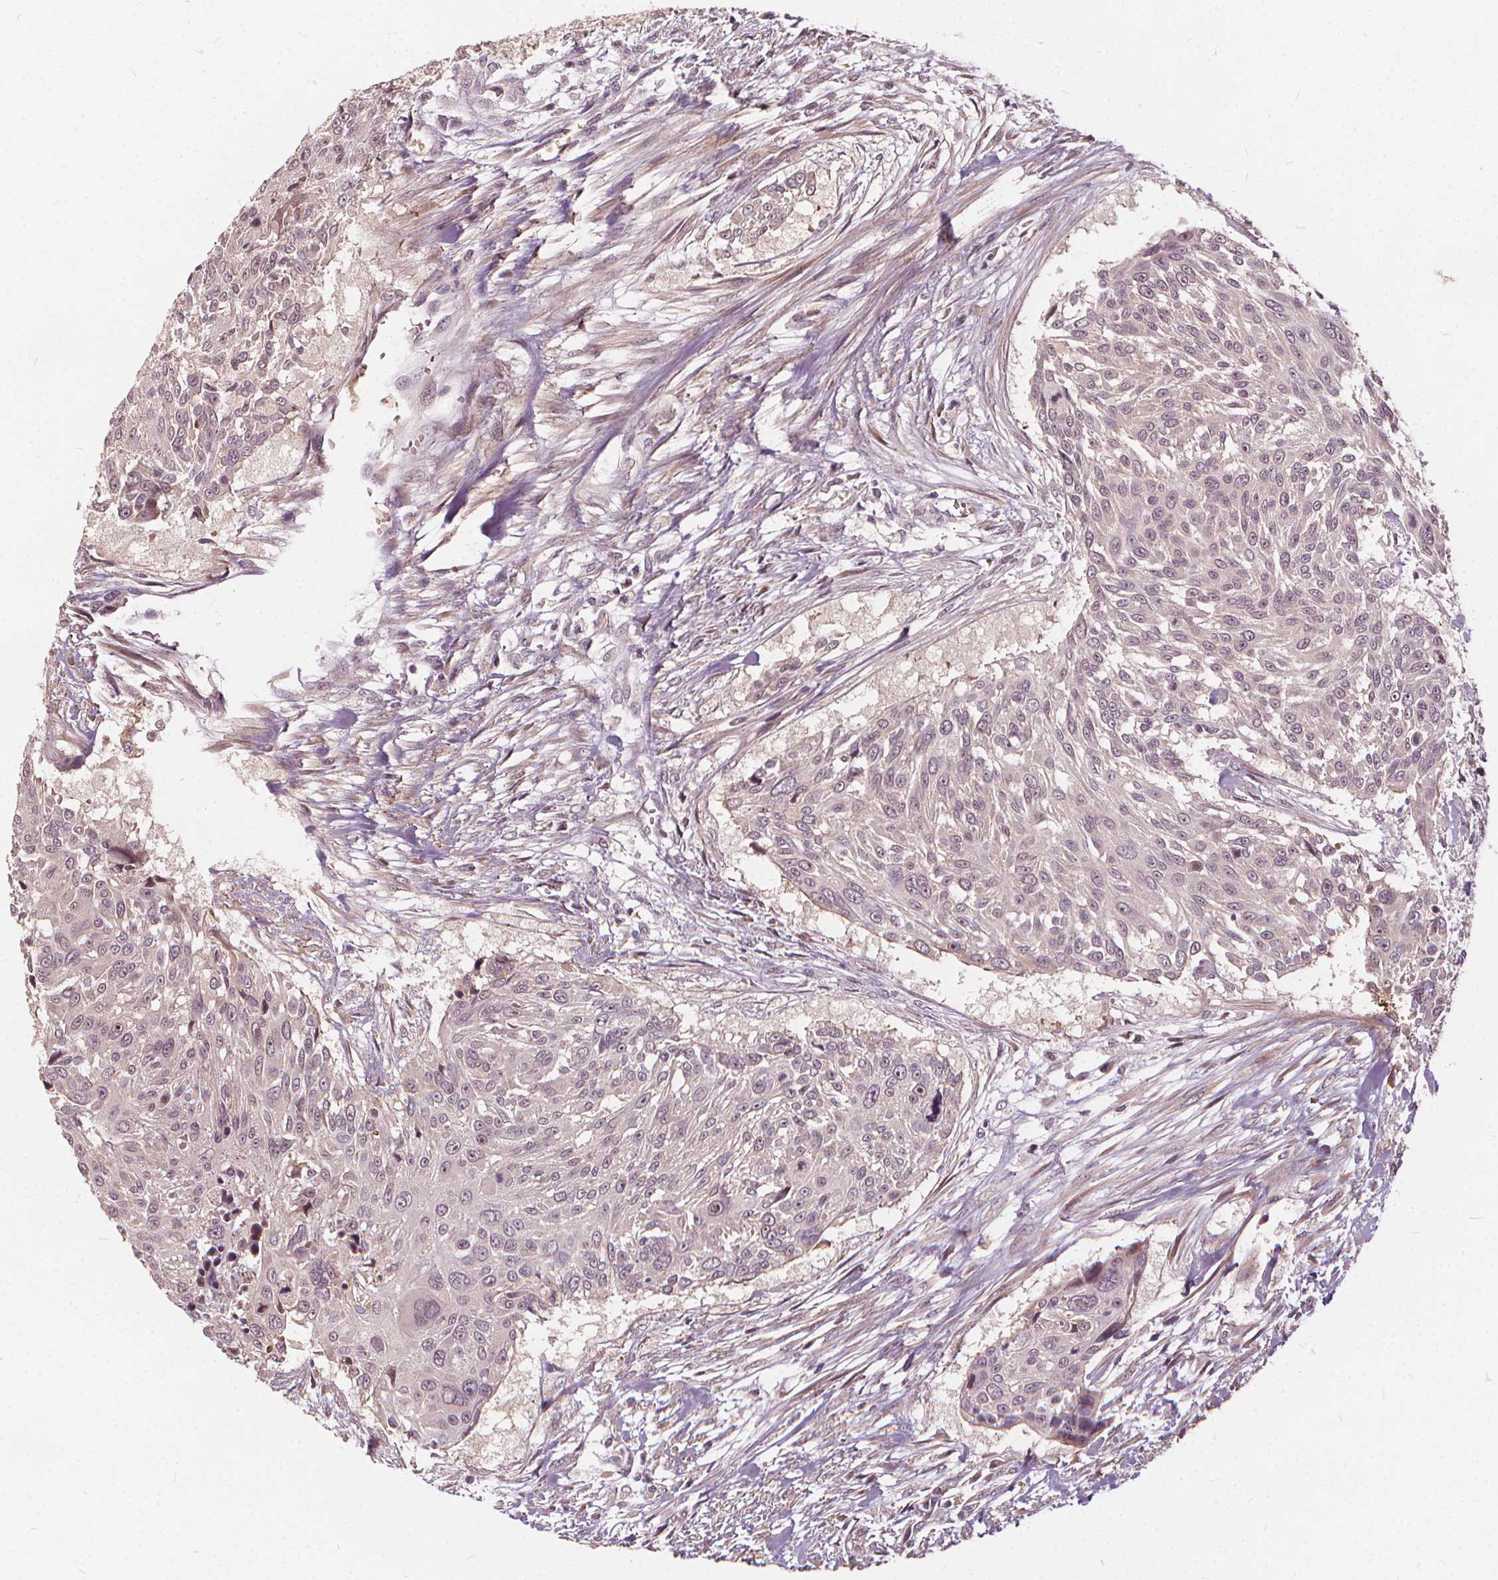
{"staining": {"intensity": "weak", "quantity": "<25%", "location": "nuclear"}, "tissue": "urothelial cancer", "cell_type": "Tumor cells", "image_type": "cancer", "snomed": [{"axis": "morphology", "description": "Urothelial carcinoma, NOS"}, {"axis": "topography", "description": "Urinary bladder"}], "caption": "This histopathology image is of transitional cell carcinoma stained with immunohistochemistry (IHC) to label a protein in brown with the nuclei are counter-stained blue. There is no expression in tumor cells.", "gene": "IPO13", "patient": {"sex": "male", "age": 55}}